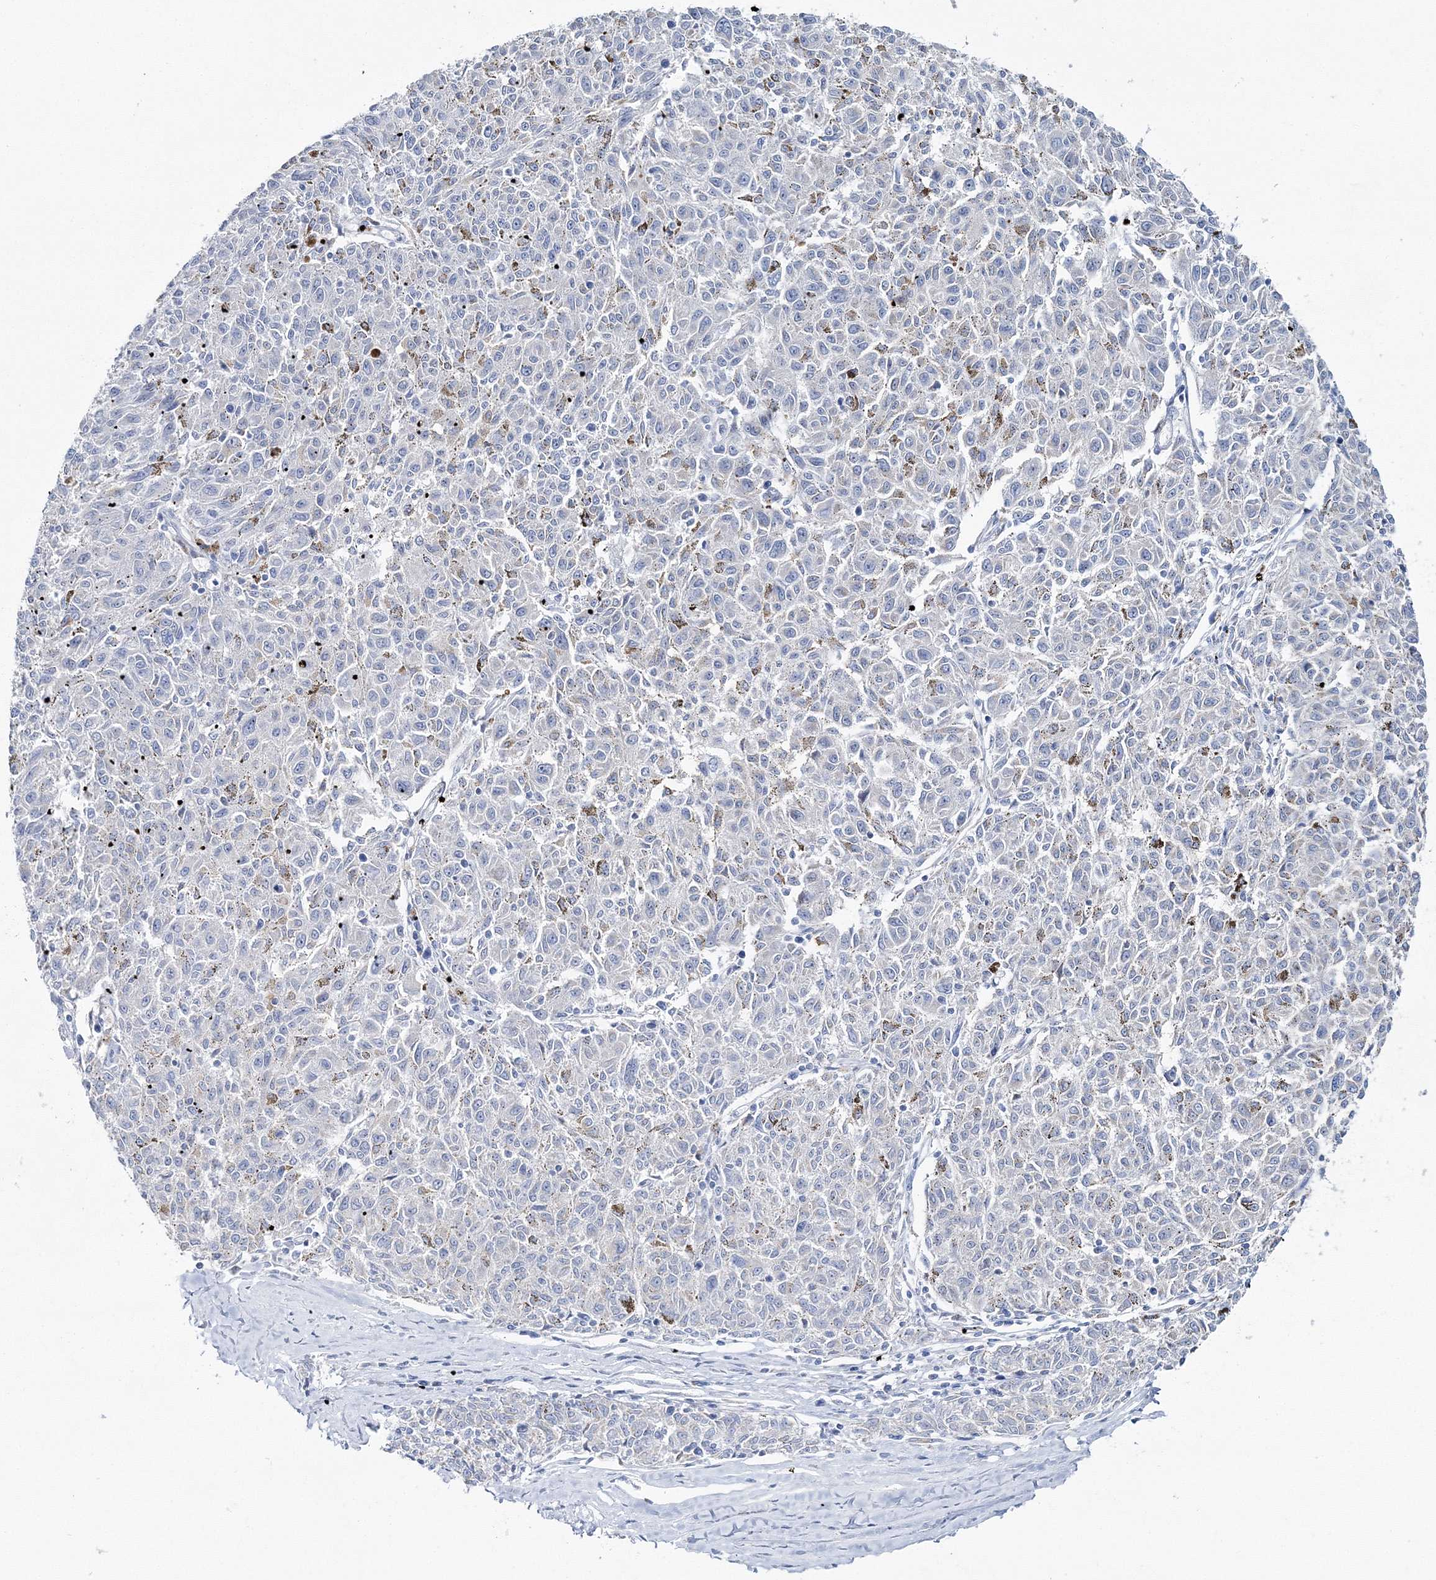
{"staining": {"intensity": "negative", "quantity": "none", "location": "none"}, "tissue": "melanoma", "cell_type": "Tumor cells", "image_type": "cancer", "snomed": [{"axis": "morphology", "description": "Malignant melanoma, NOS"}, {"axis": "topography", "description": "Skin"}], "caption": "Histopathology image shows no protein staining in tumor cells of malignant melanoma tissue.", "gene": "HIBCH", "patient": {"sex": "female", "age": 72}}